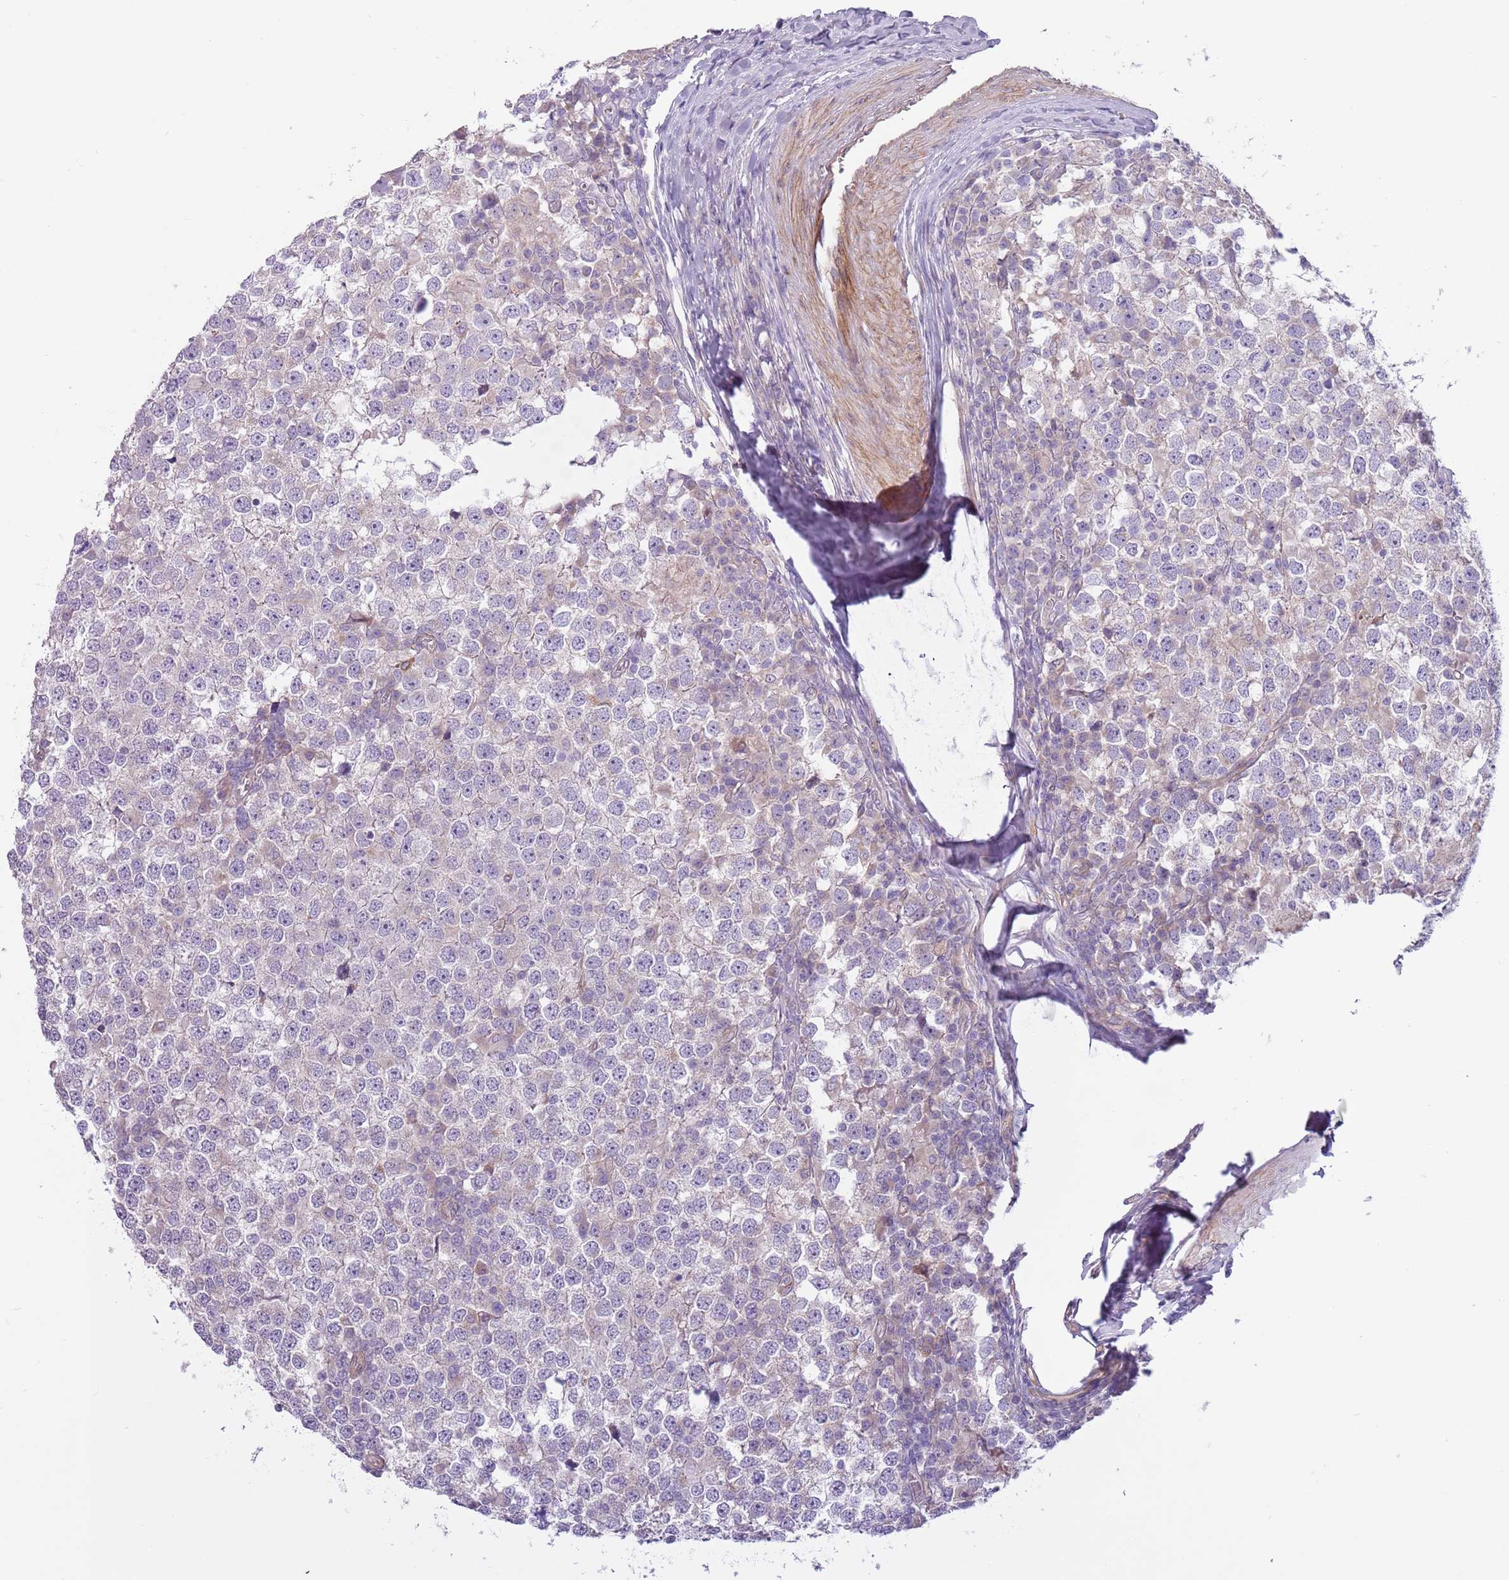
{"staining": {"intensity": "negative", "quantity": "none", "location": "none"}, "tissue": "testis cancer", "cell_type": "Tumor cells", "image_type": "cancer", "snomed": [{"axis": "morphology", "description": "Seminoma, NOS"}, {"axis": "topography", "description": "Testis"}], "caption": "Tumor cells show no significant protein staining in testis seminoma. Nuclei are stained in blue.", "gene": "MRO", "patient": {"sex": "male", "age": 65}}